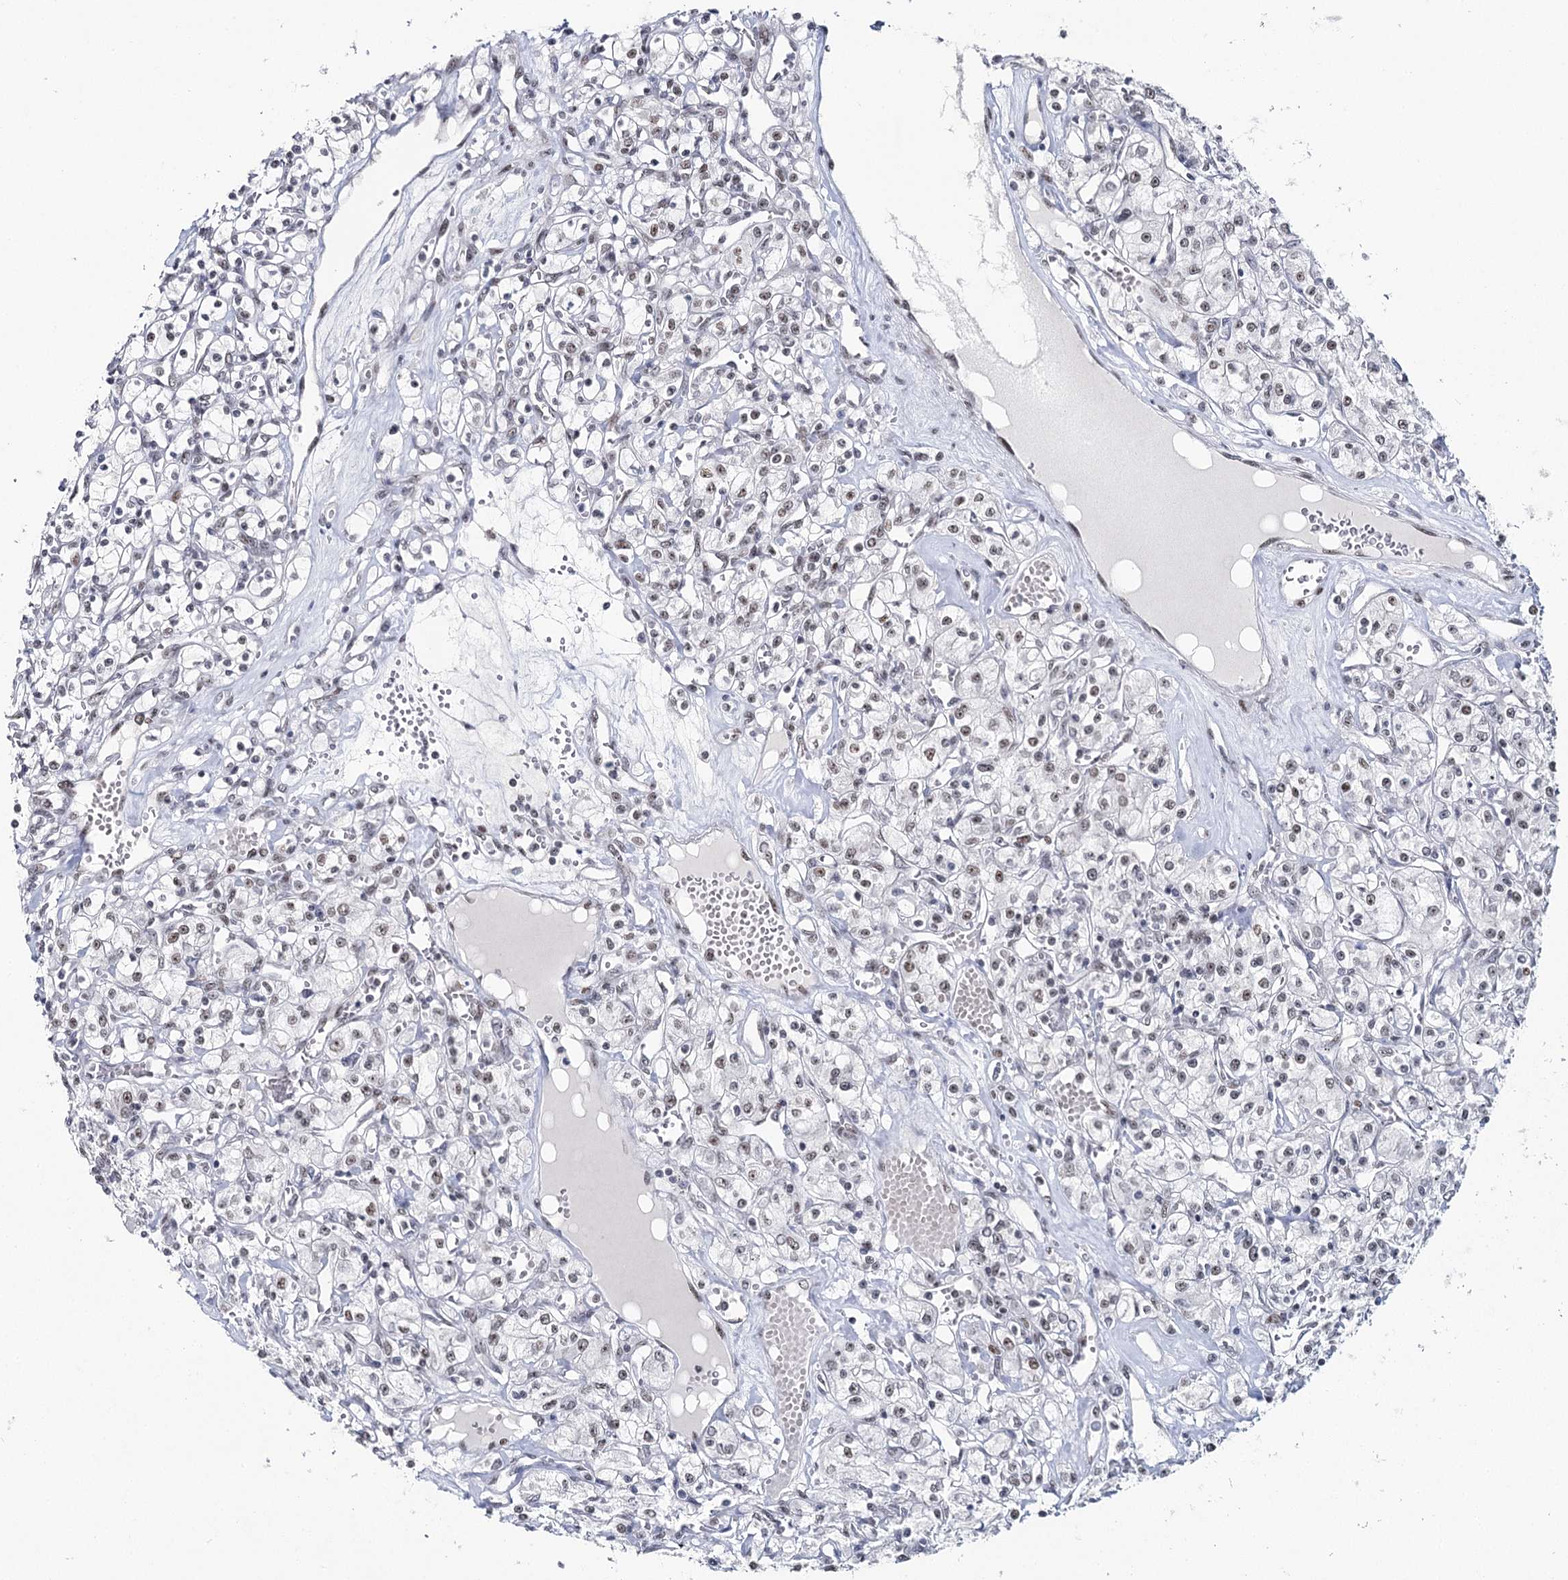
{"staining": {"intensity": "moderate", "quantity": ">75%", "location": "nuclear"}, "tissue": "renal cancer", "cell_type": "Tumor cells", "image_type": "cancer", "snomed": [{"axis": "morphology", "description": "Adenocarcinoma, NOS"}, {"axis": "topography", "description": "Kidney"}], "caption": "IHC photomicrograph of neoplastic tissue: human renal adenocarcinoma stained using immunohistochemistry (IHC) demonstrates medium levels of moderate protein expression localized specifically in the nuclear of tumor cells, appearing as a nuclear brown color.", "gene": "SCAF8", "patient": {"sex": "female", "age": 59}}